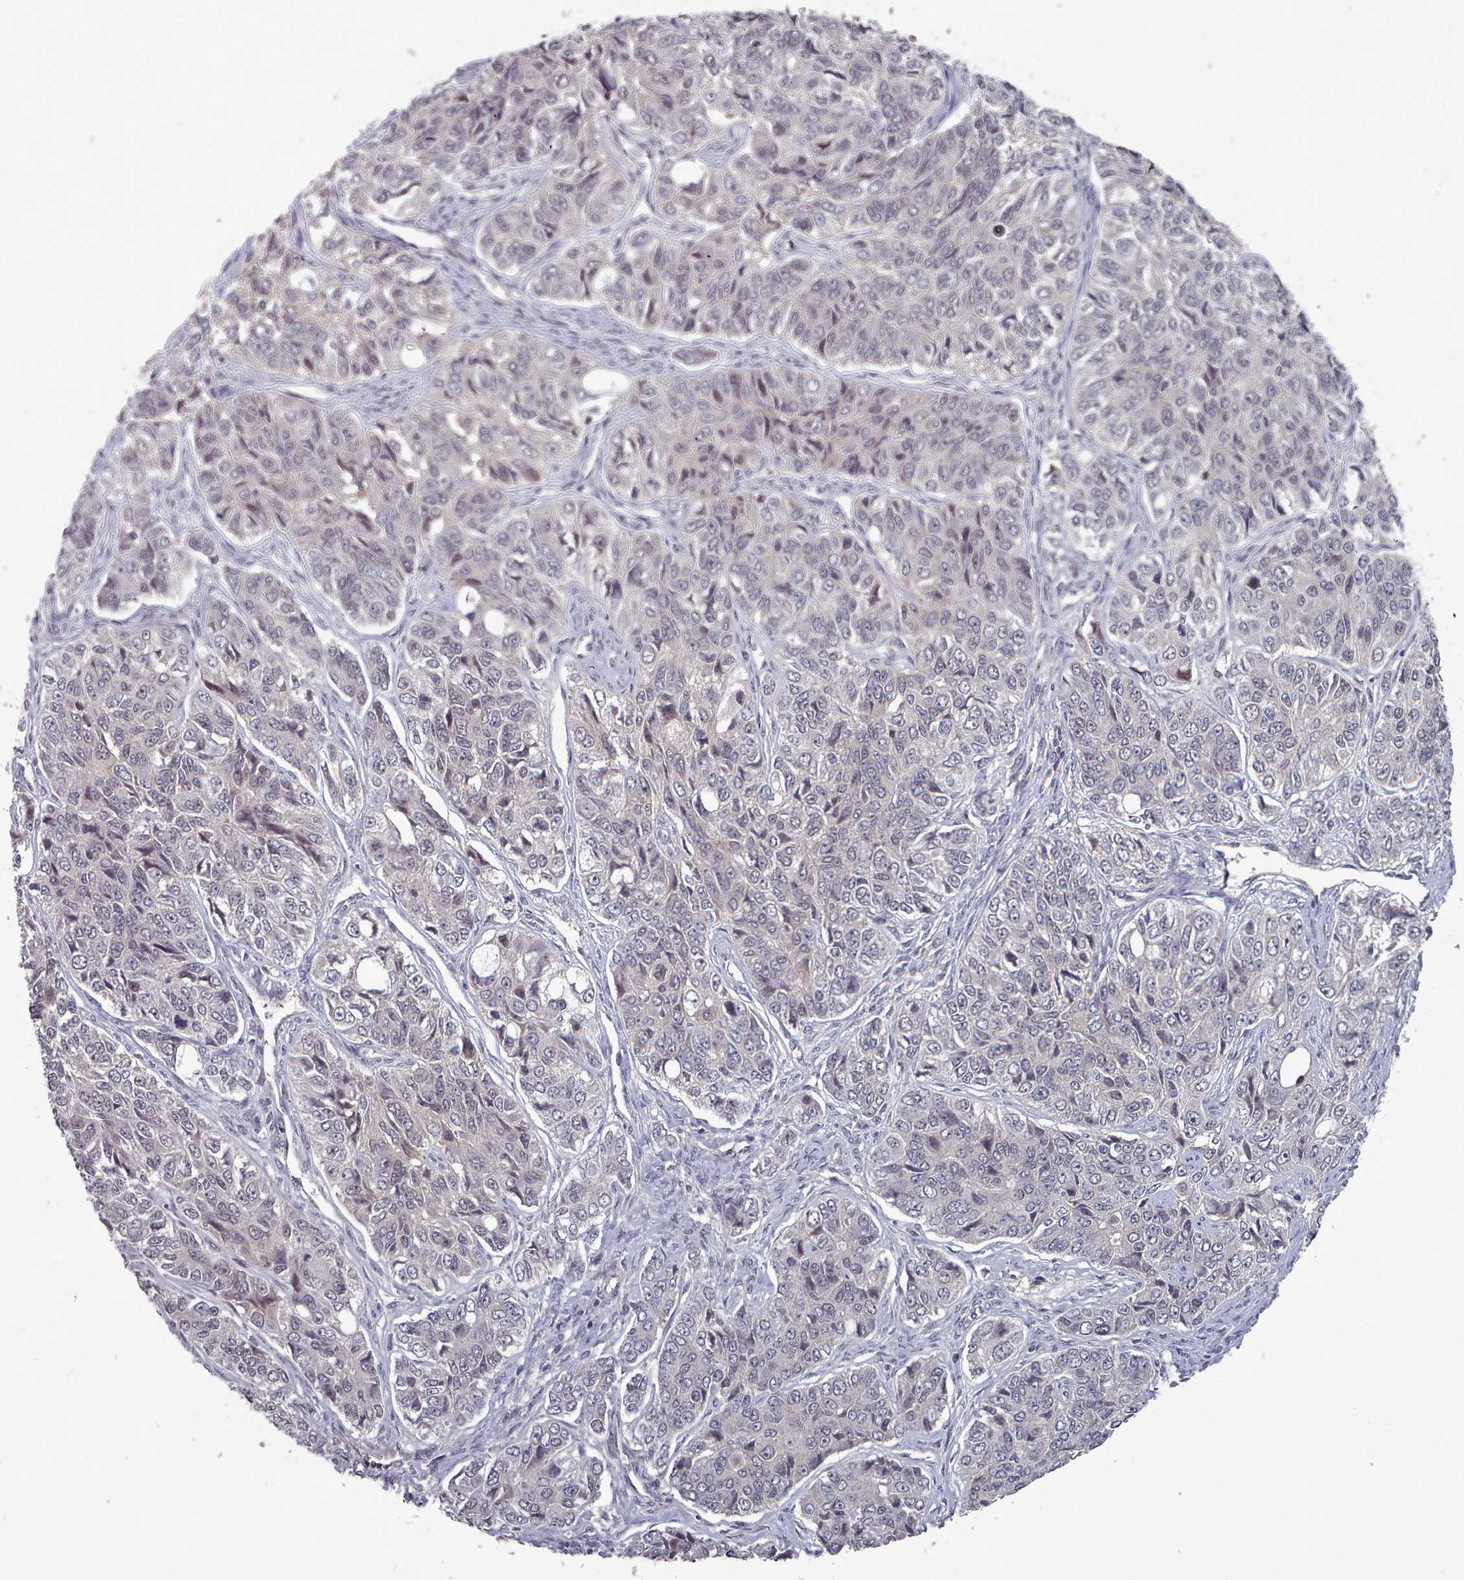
{"staining": {"intensity": "negative", "quantity": "none", "location": "none"}, "tissue": "ovarian cancer", "cell_type": "Tumor cells", "image_type": "cancer", "snomed": [{"axis": "morphology", "description": "Carcinoma, endometroid"}, {"axis": "topography", "description": "Ovary"}], "caption": "Micrograph shows no significant protein expression in tumor cells of ovarian cancer.", "gene": "HYAL3", "patient": {"sex": "female", "age": 51}}